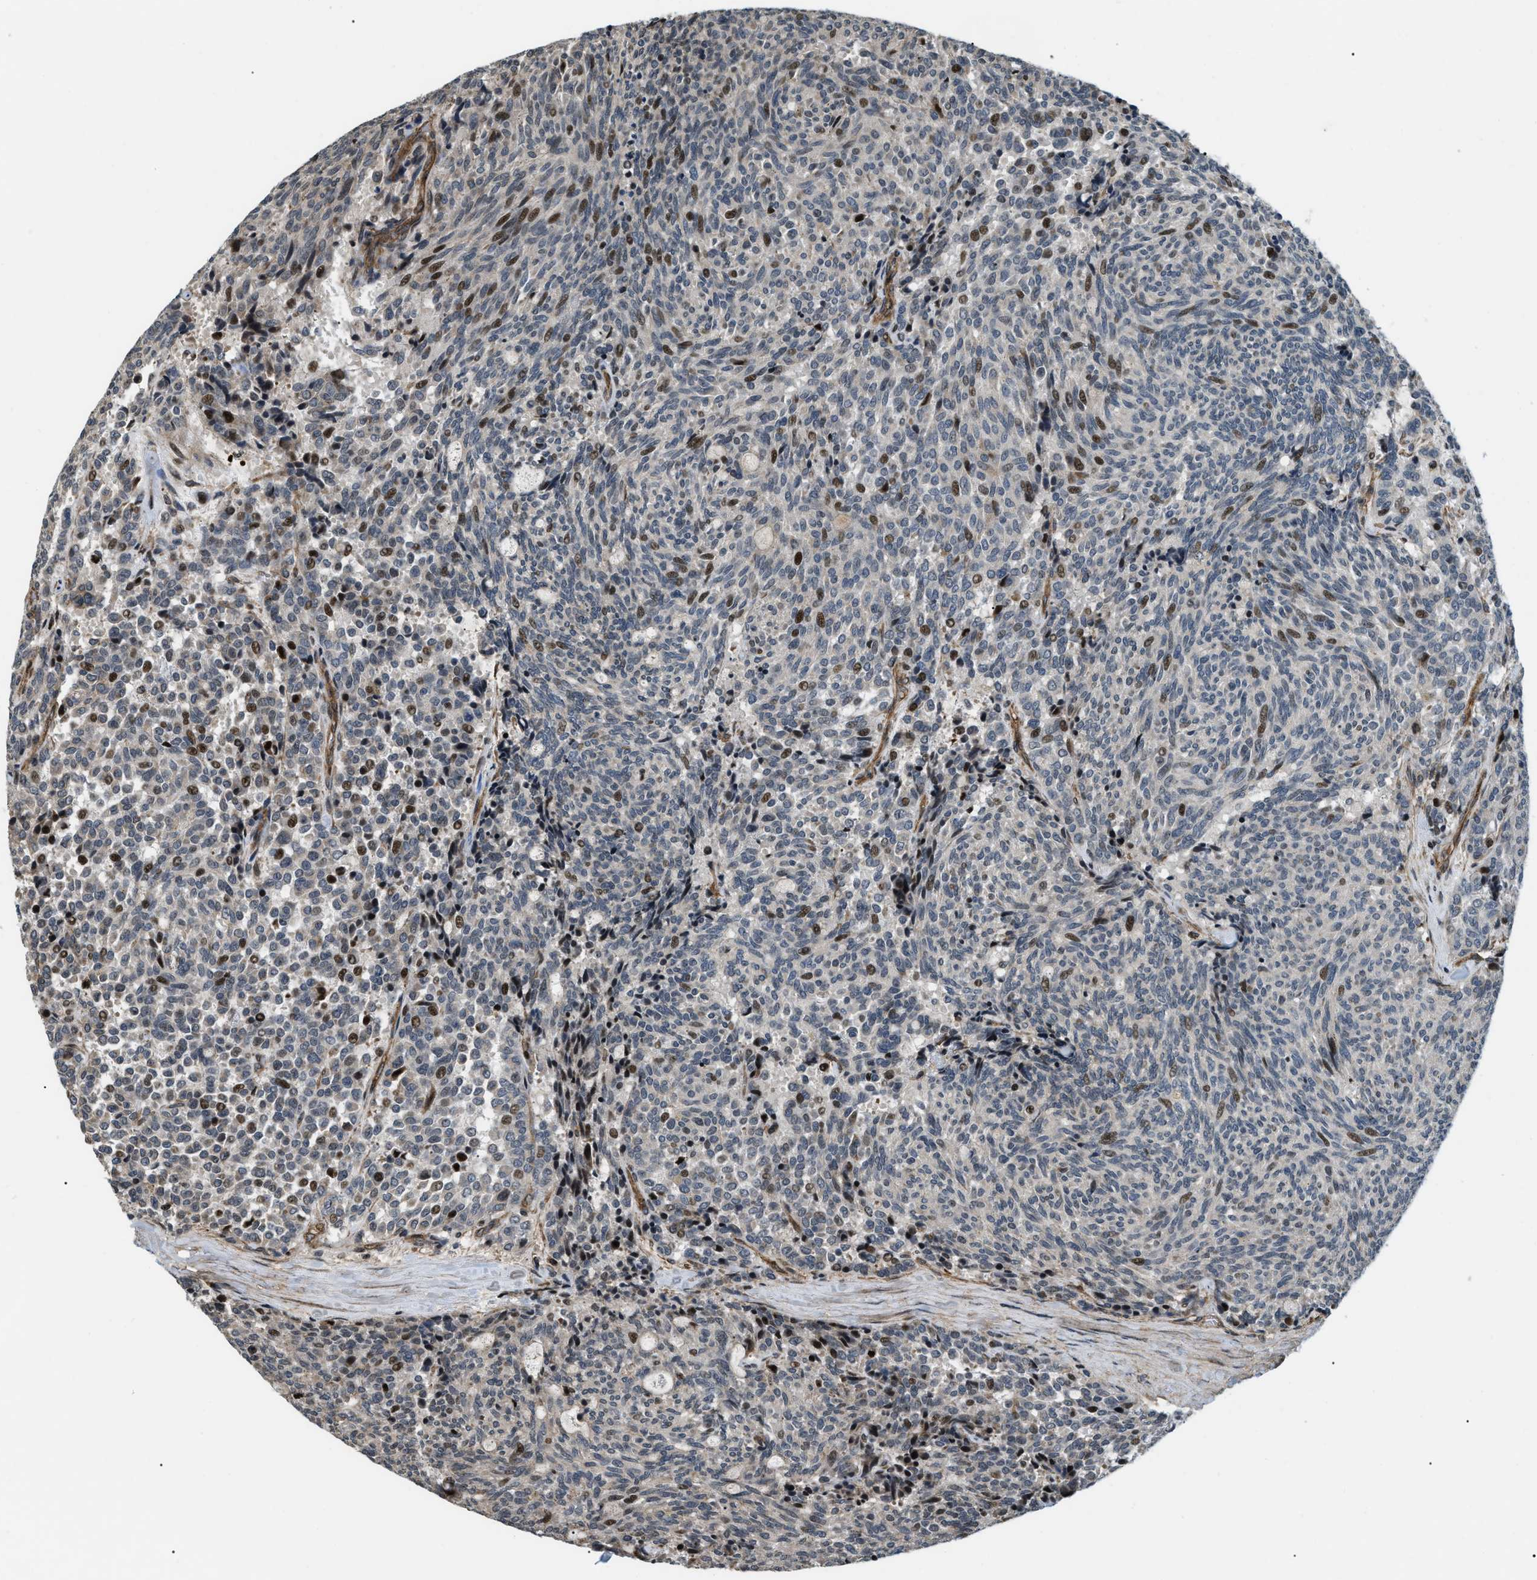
{"staining": {"intensity": "strong", "quantity": "<25%", "location": "nuclear"}, "tissue": "carcinoid", "cell_type": "Tumor cells", "image_type": "cancer", "snomed": [{"axis": "morphology", "description": "Carcinoid, malignant, NOS"}, {"axis": "topography", "description": "Pancreas"}], "caption": "Protein expression analysis of carcinoid displays strong nuclear positivity in approximately <25% of tumor cells.", "gene": "LTA4H", "patient": {"sex": "female", "age": 54}}